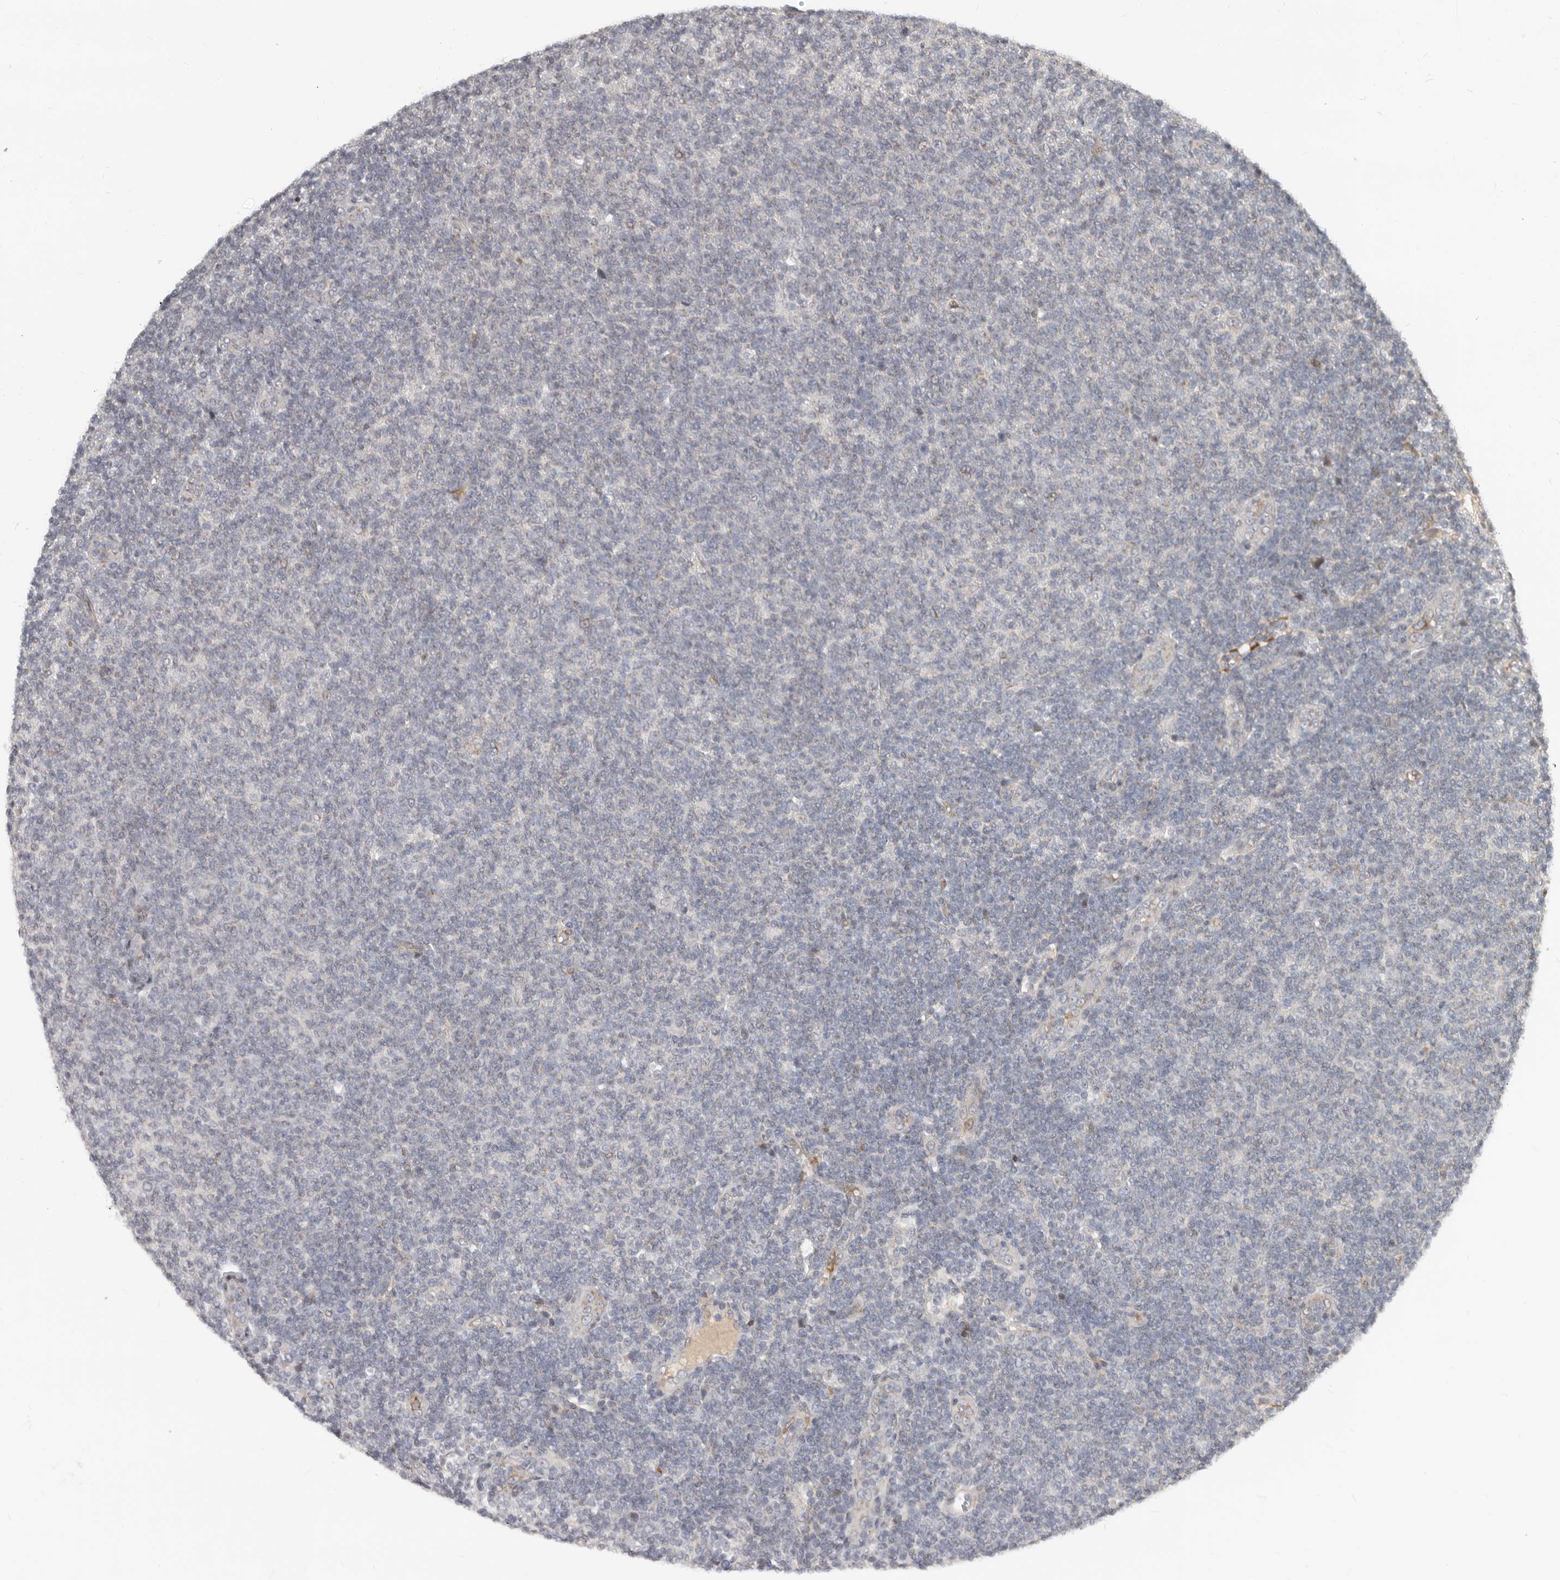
{"staining": {"intensity": "negative", "quantity": "none", "location": "none"}, "tissue": "lymphoma", "cell_type": "Tumor cells", "image_type": "cancer", "snomed": [{"axis": "morphology", "description": "Malignant lymphoma, non-Hodgkin's type, Low grade"}, {"axis": "topography", "description": "Lymph node"}], "caption": "An immunohistochemistry micrograph of lymphoma is shown. There is no staining in tumor cells of lymphoma. (DAB (3,3'-diaminobenzidine) immunohistochemistry (IHC) visualized using brightfield microscopy, high magnification).", "gene": "NPY4R", "patient": {"sex": "male", "age": 66}}